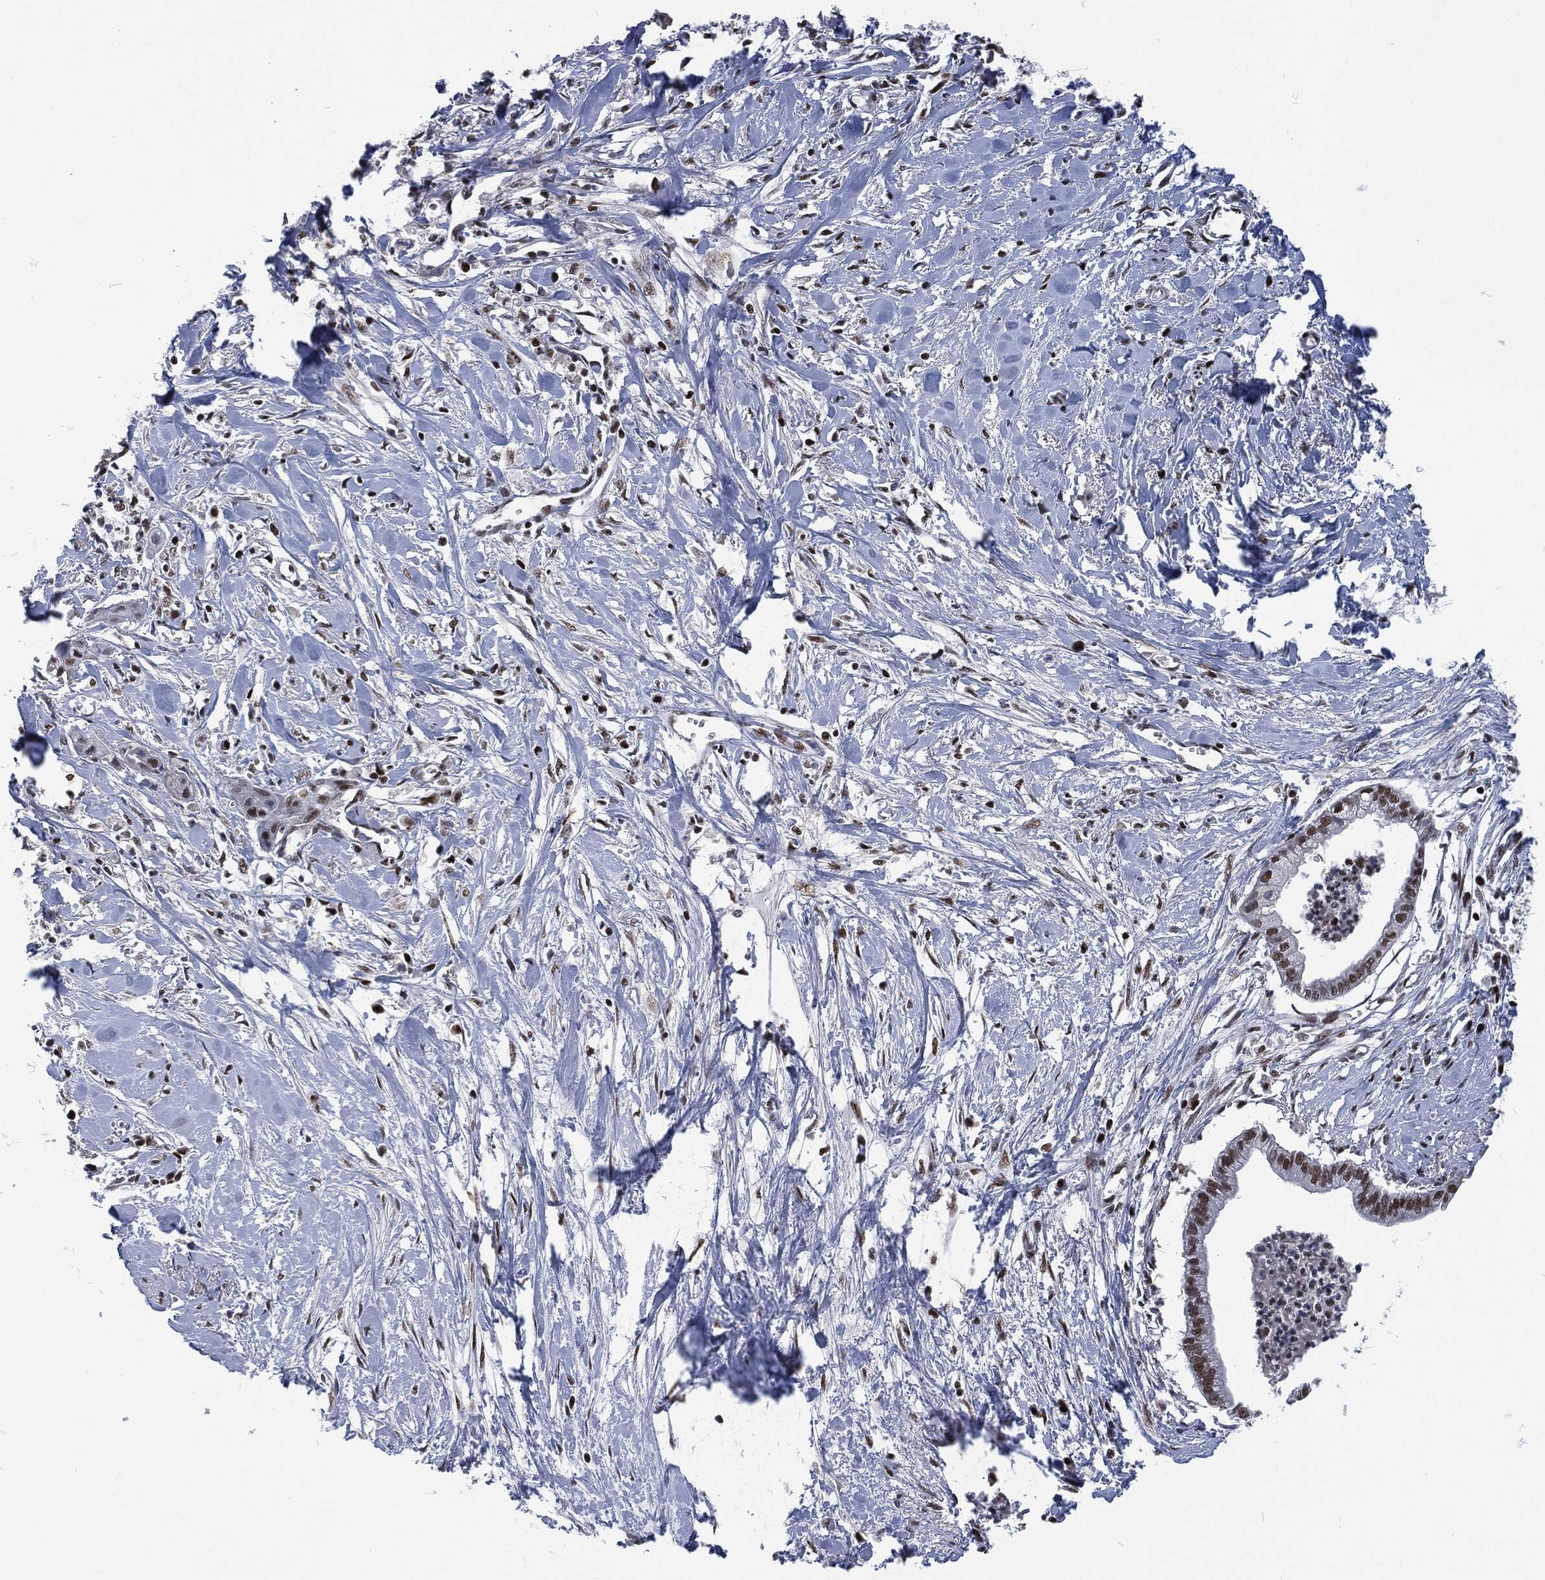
{"staining": {"intensity": "strong", "quantity": "25%-75%", "location": "nuclear"}, "tissue": "pancreatic cancer", "cell_type": "Tumor cells", "image_type": "cancer", "snomed": [{"axis": "morphology", "description": "Normal tissue, NOS"}, {"axis": "morphology", "description": "Adenocarcinoma, NOS"}, {"axis": "topography", "description": "Pancreas"}], "caption": "An immunohistochemistry (IHC) histopathology image of neoplastic tissue is shown. Protein staining in brown highlights strong nuclear positivity in adenocarcinoma (pancreatic) within tumor cells.", "gene": "DCPS", "patient": {"sex": "female", "age": 58}}